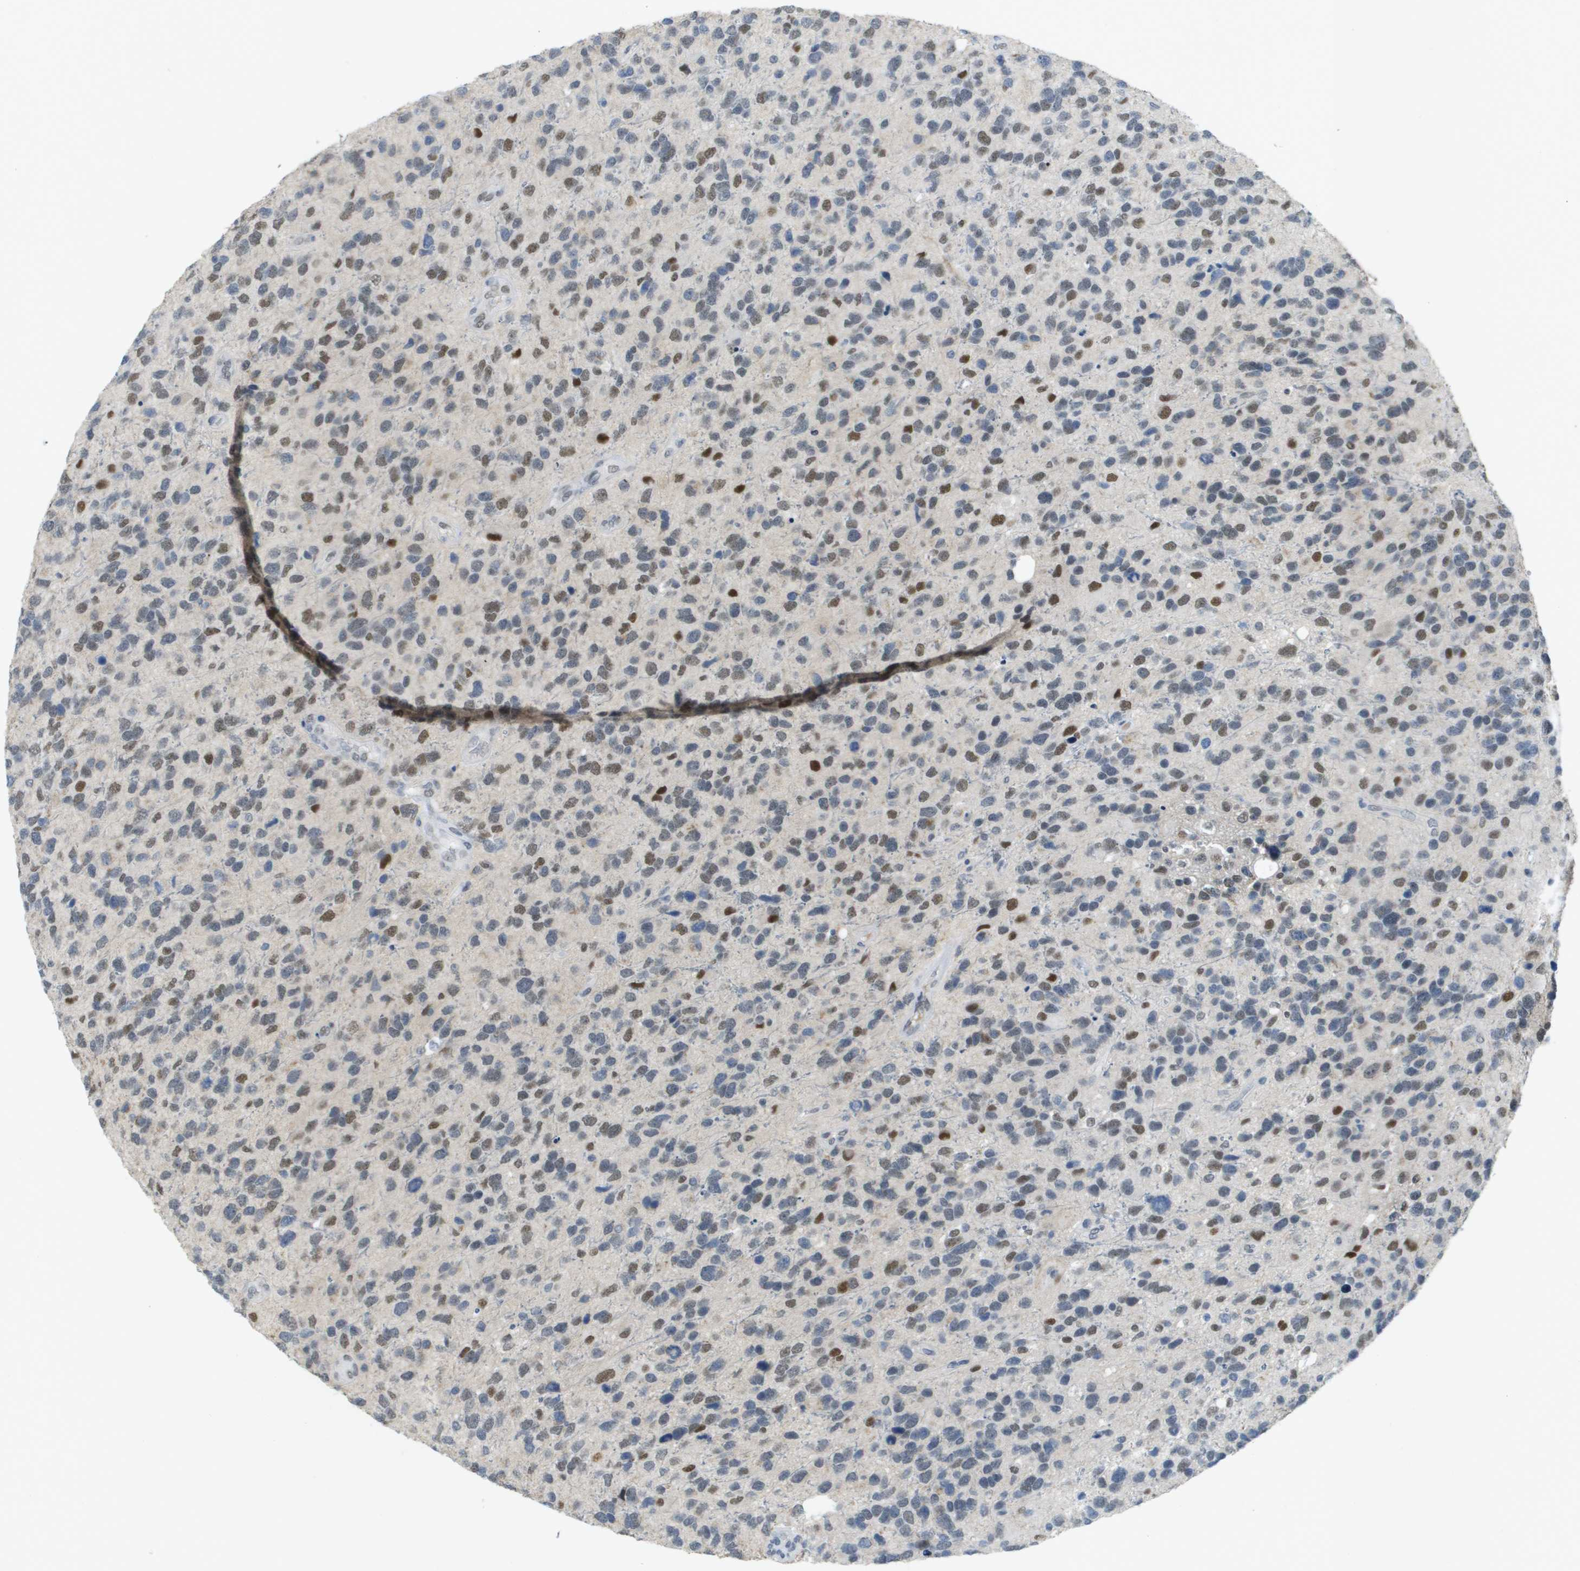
{"staining": {"intensity": "moderate", "quantity": "25%-75%", "location": "nuclear"}, "tissue": "glioma", "cell_type": "Tumor cells", "image_type": "cancer", "snomed": [{"axis": "morphology", "description": "Glioma, malignant, High grade"}, {"axis": "topography", "description": "Brain"}], "caption": "Protein expression analysis of human high-grade glioma (malignant) reveals moderate nuclear positivity in about 25%-75% of tumor cells.", "gene": "TP53RK", "patient": {"sex": "female", "age": 58}}